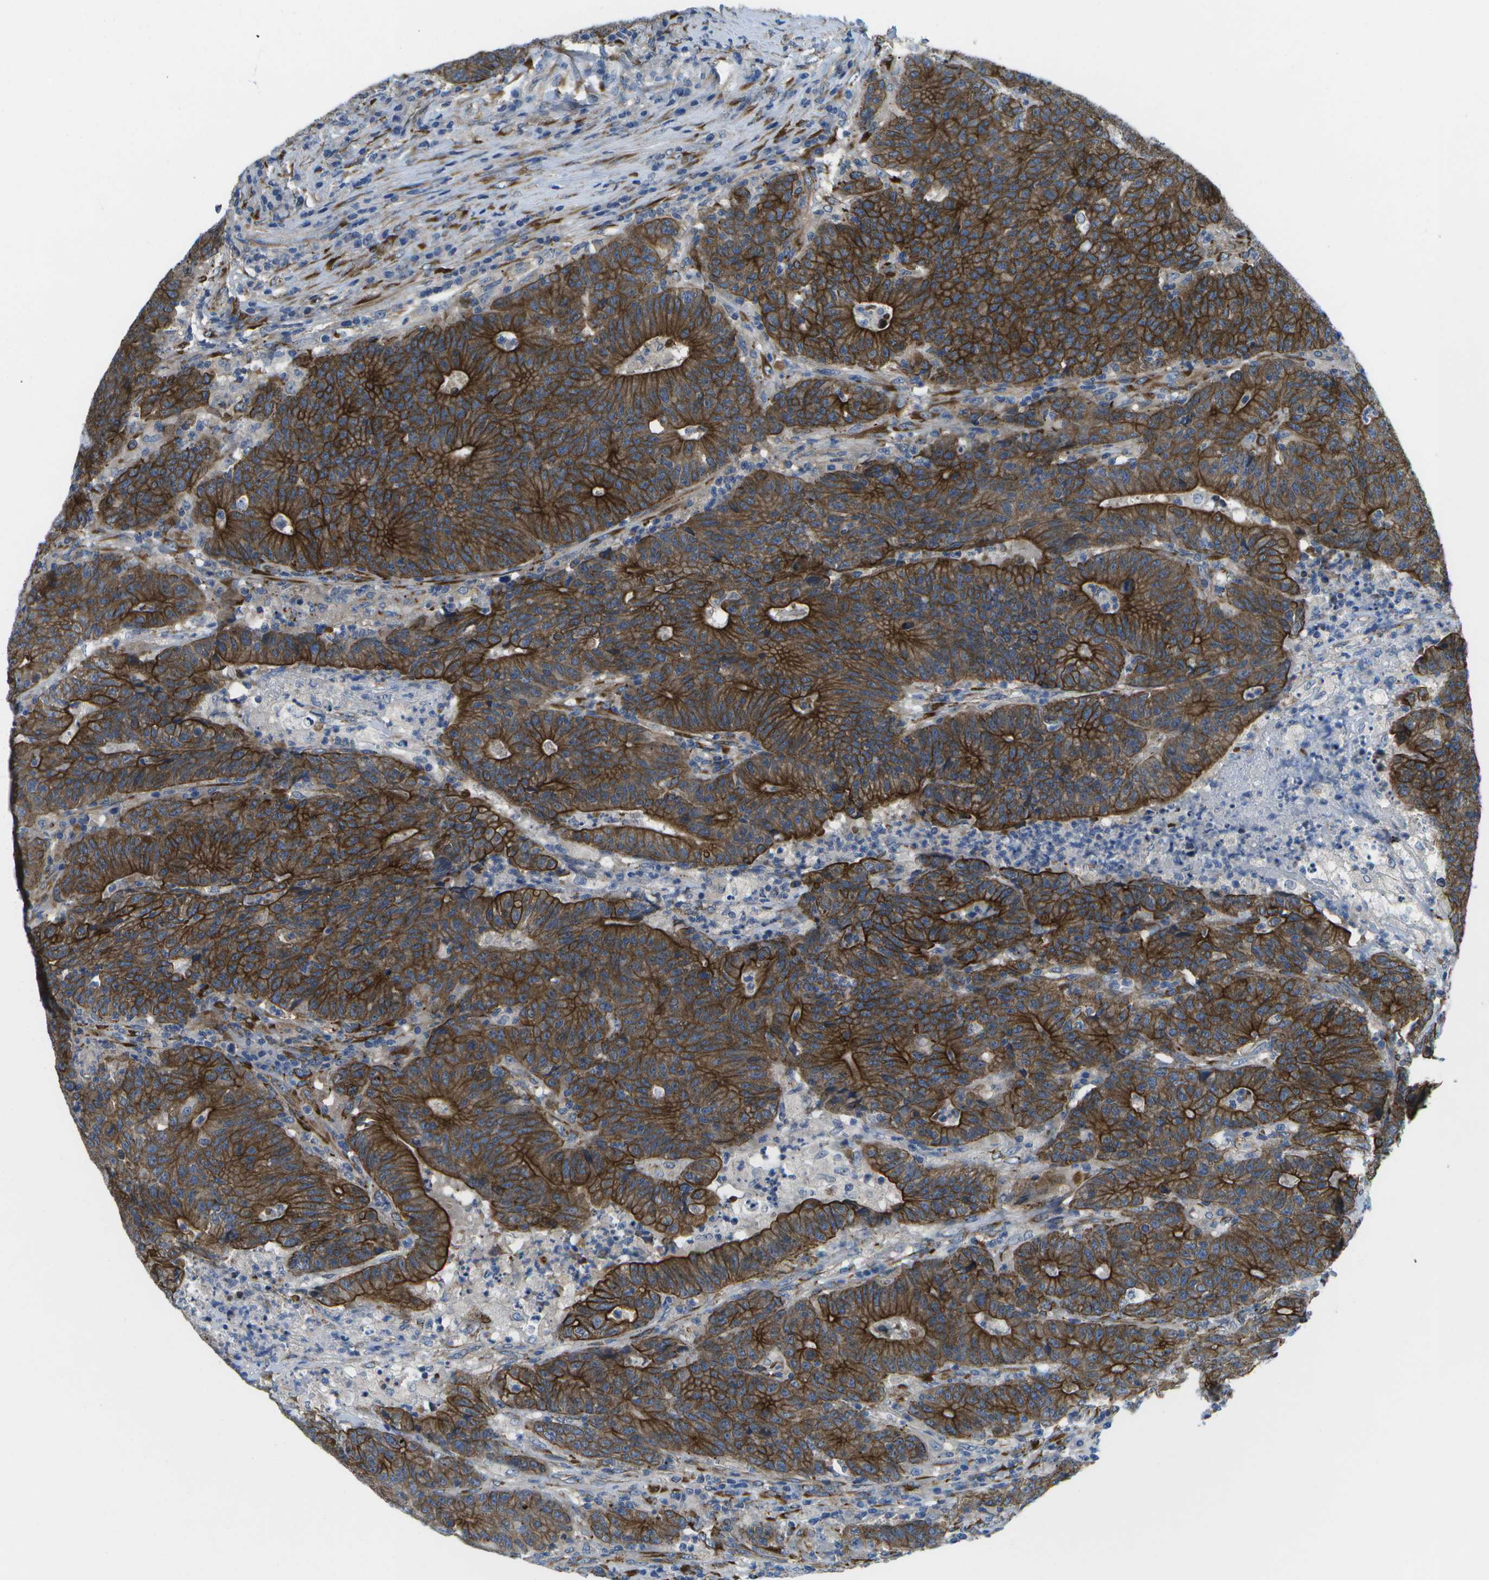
{"staining": {"intensity": "strong", "quantity": ">75%", "location": "cytoplasmic/membranous"}, "tissue": "colorectal cancer", "cell_type": "Tumor cells", "image_type": "cancer", "snomed": [{"axis": "morphology", "description": "Normal tissue, NOS"}, {"axis": "morphology", "description": "Adenocarcinoma, NOS"}, {"axis": "topography", "description": "Colon"}], "caption": "Tumor cells reveal high levels of strong cytoplasmic/membranous expression in approximately >75% of cells in human adenocarcinoma (colorectal).", "gene": "P3H1", "patient": {"sex": "female", "age": 75}}